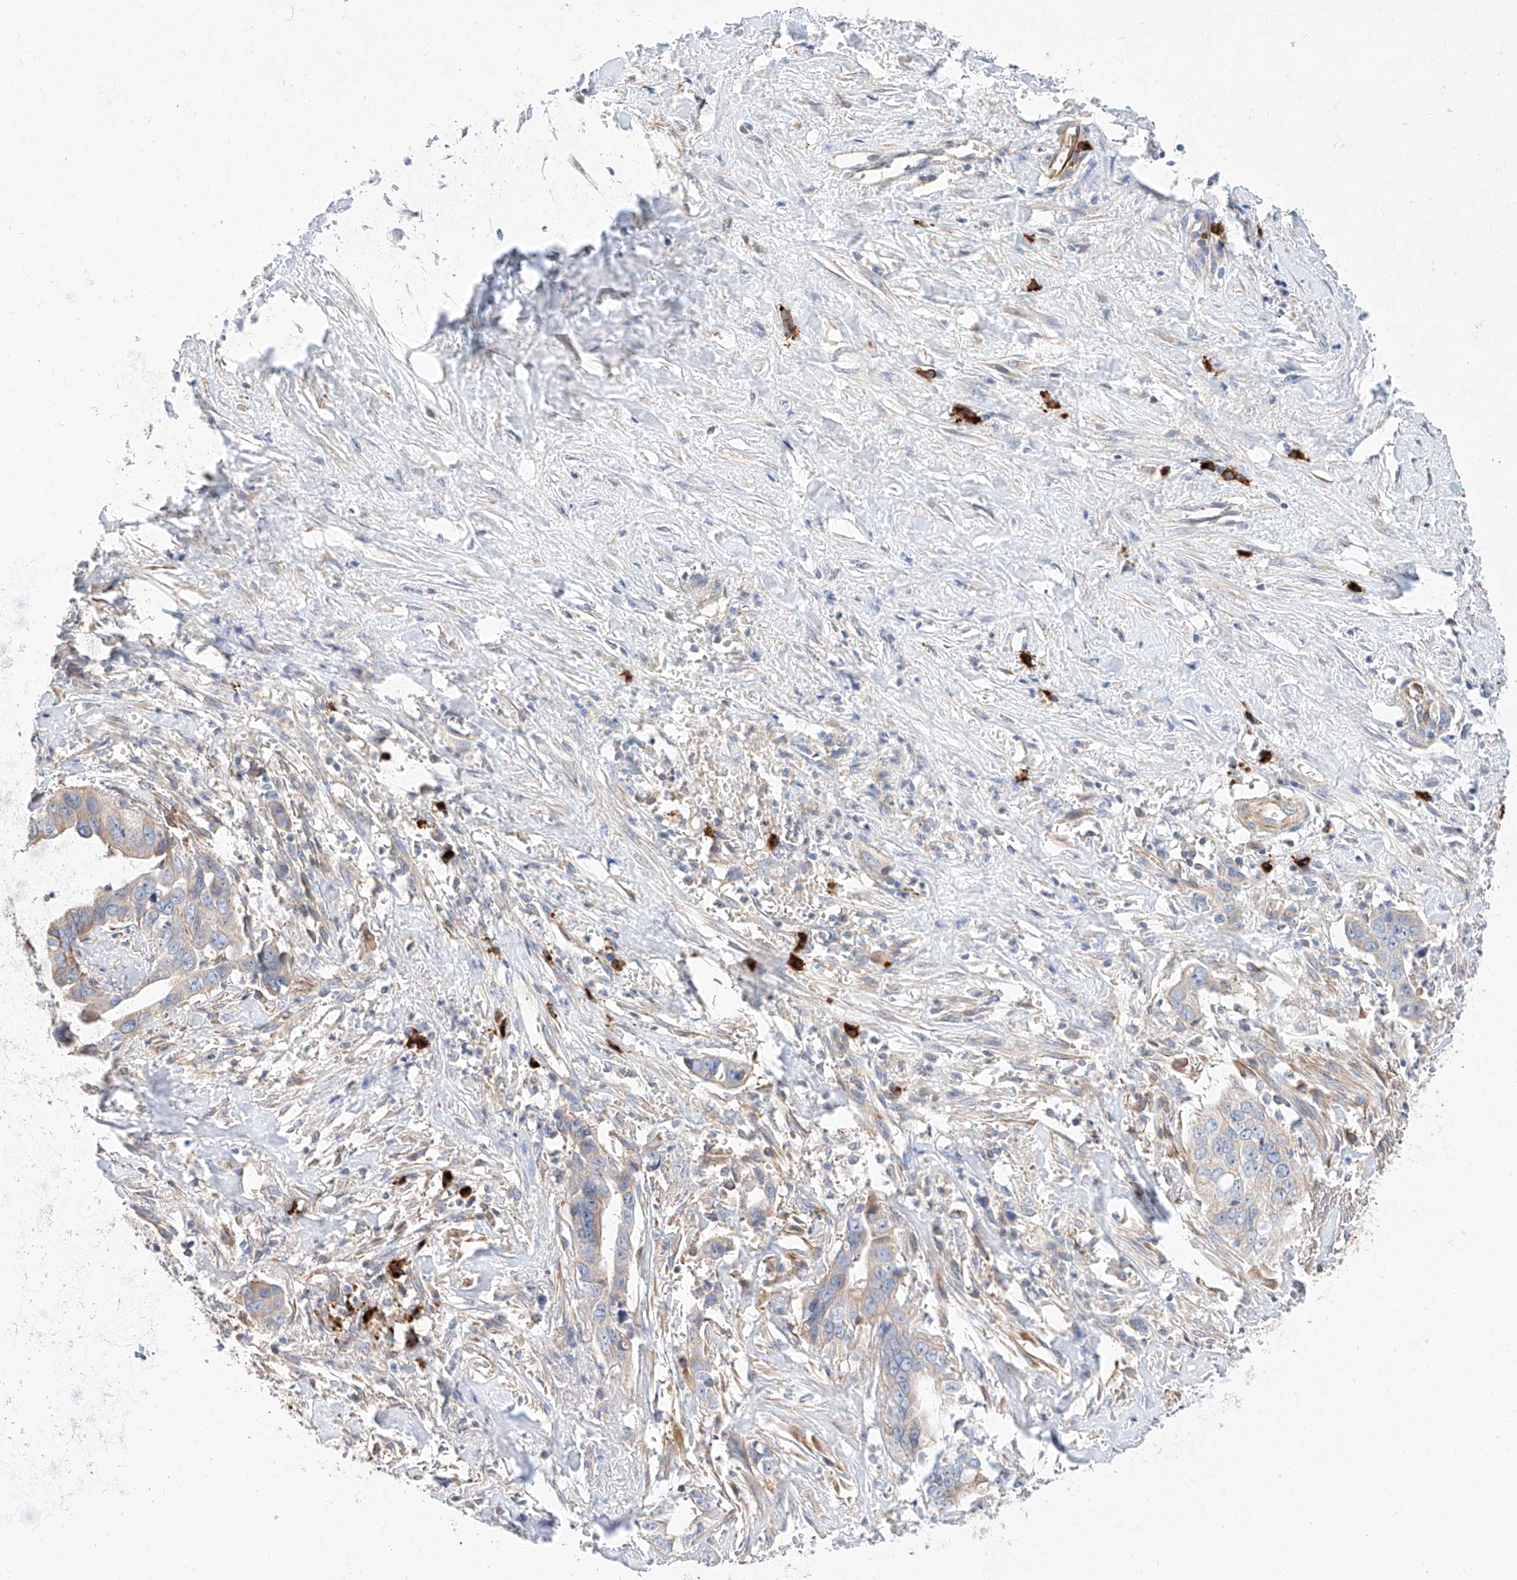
{"staining": {"intensity": "weak", "quantity": "<25%", "location": "cytoplasmic/membranous"}, "tissue": "liver cancer", "cell_type": "Tumor cells", "image_type": "cancer", "snomed": [{"axis": "morphology", "description": "Cholangiocarcinoma"}, {"axis": "topography", "description": "Liver"}], "caption": "This is a micrograph of immunohistochemistry staining of cholangiocarcinoma (liver), which shows no expression in tumor cells.", "gene": "GLMN", "patient": {"sex": "female", "age": 79}}